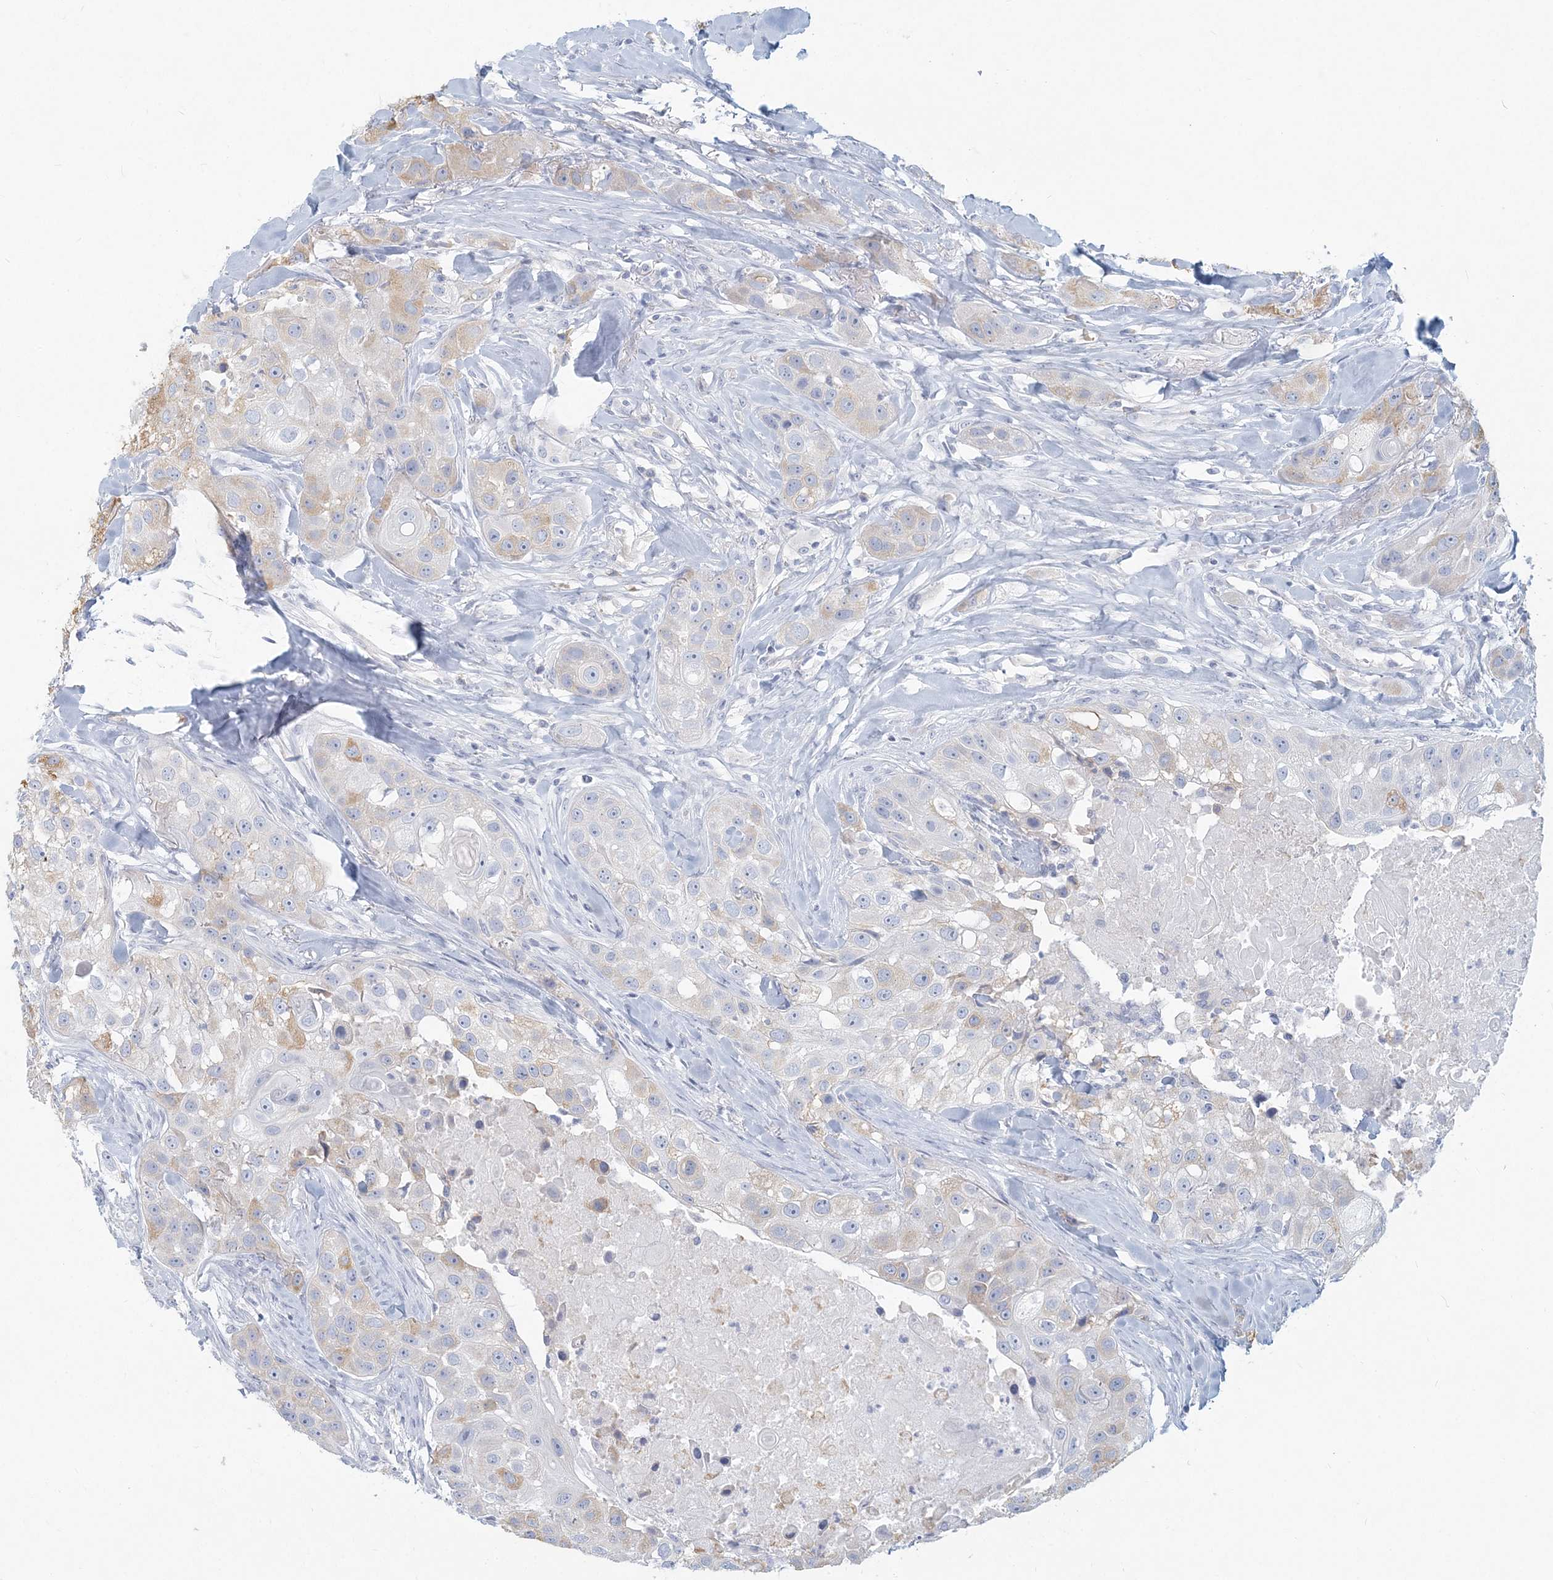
{"staining": {"intensity": "negative", "quantity": "none", "location": "none"}, "tissue": "head and neck cancer", "cell_type": "Tumor cells", "image_type": "cancer", "snomed": [{"axis": "morphology", "description": "Normal tissue, NOS"}, {"axis": "morphology", "description": "Squamous cell carcinoma, NOS"}, {"axis": "topography", "description": "Skeletal muscle"}, {"axis": "topography", "description": "Head-Neck"}], "caption": "Immunohistochemical staining of head and neck squamous cell carcinoma displays no significant positivity in tumor cells.", "gene": "CSN1S1", "patient": {"sex": "male", "age": 51}}